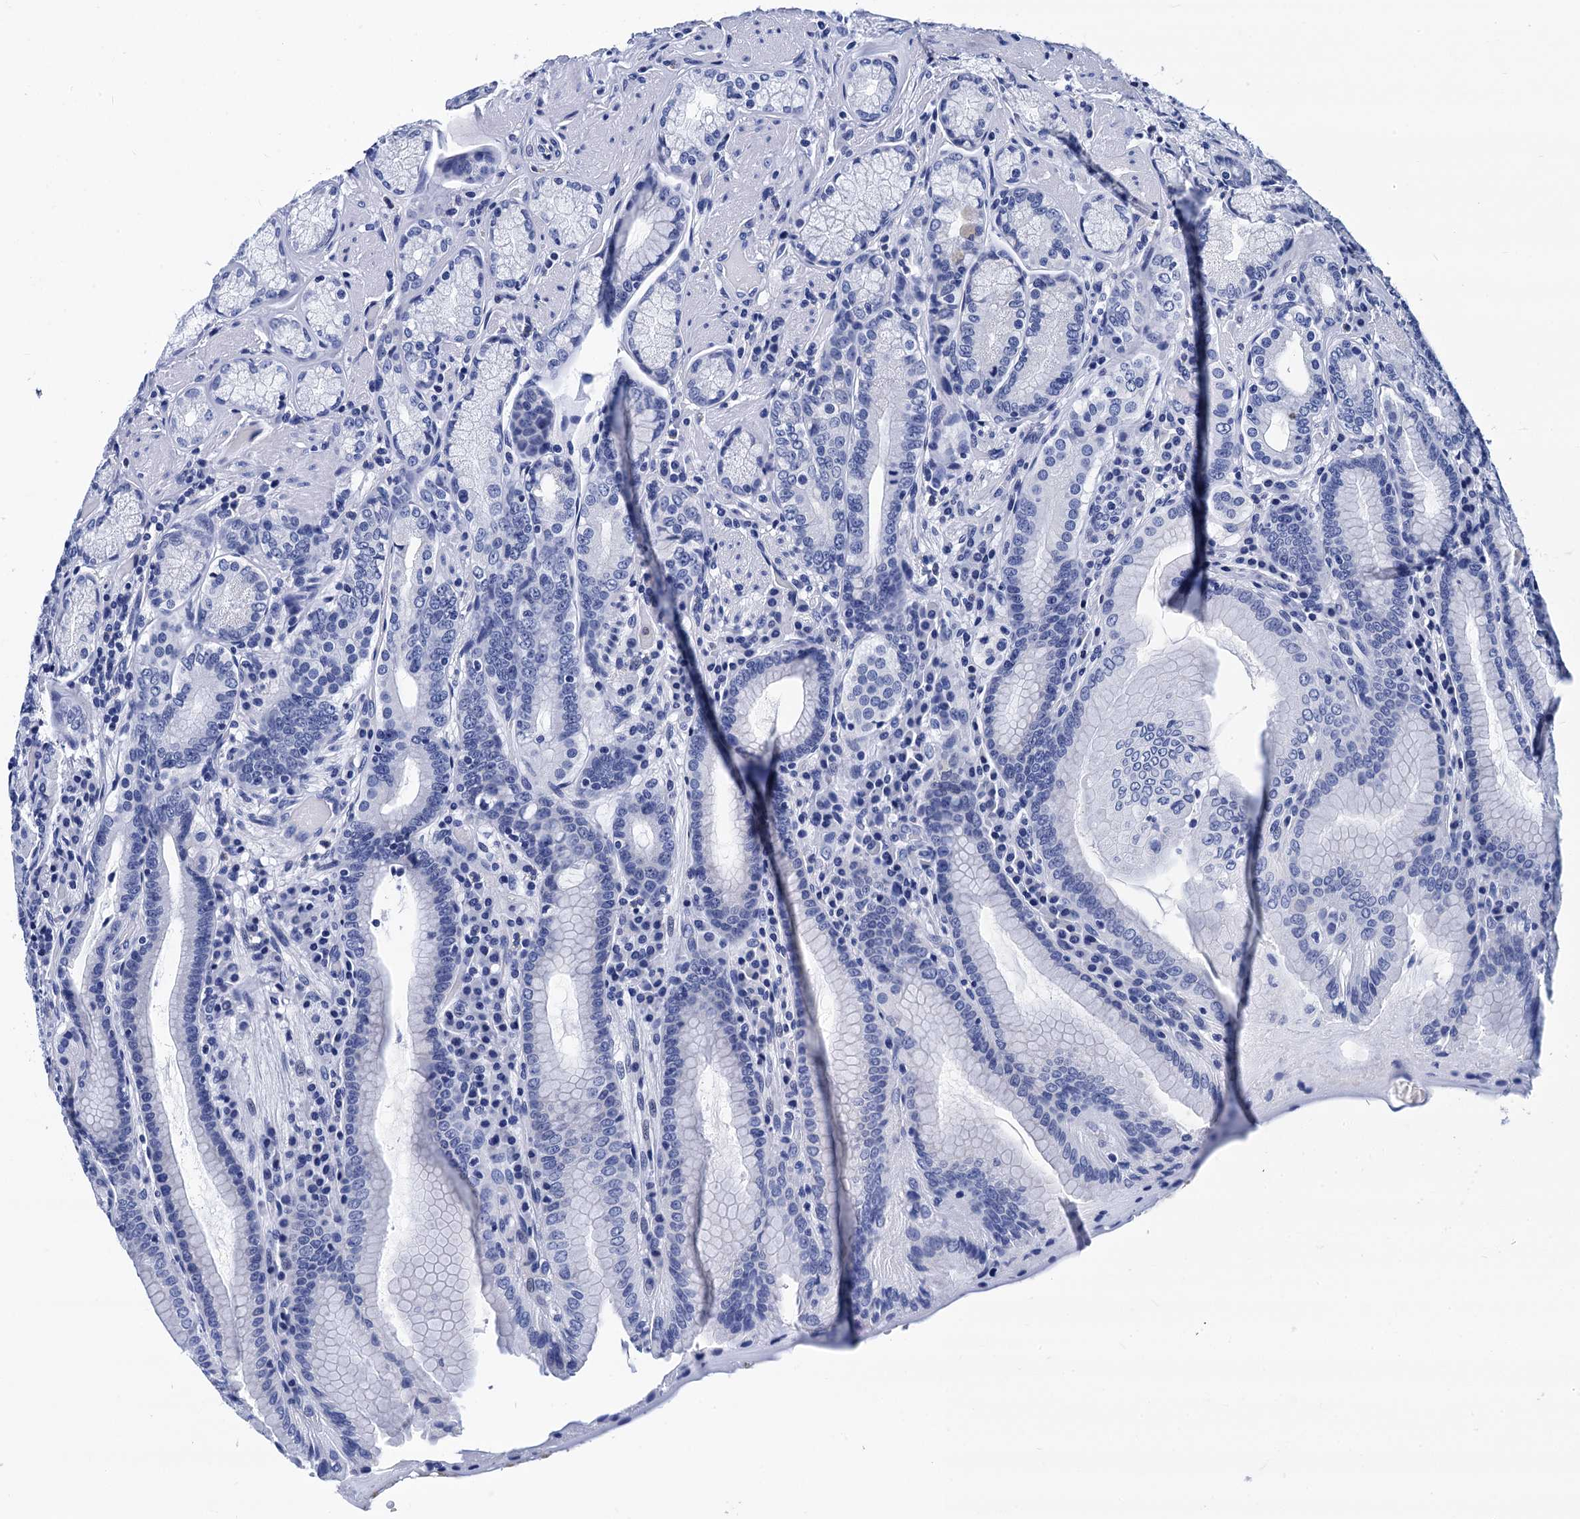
{"staining": {"intensity": "negative", "quantity": "none", "location": "none"}, "tissue": "stomach", "cell_type": "Glandular cells", "image_type": "normal", "snomed": [{"axis": "morphology", "description": "Normal tissue, NOS"}, {"axis": "topography", "description": "Stomach, upper"}, {"axis": "topography", "description": "Stomach, lower"}], "caption": "IHC image of unremarkable human stomach stained for a protein (brown), which shows no expression in glandular cells.", "gene": "MYBPC3", "patient": {"sex": "female", "age": 76}}